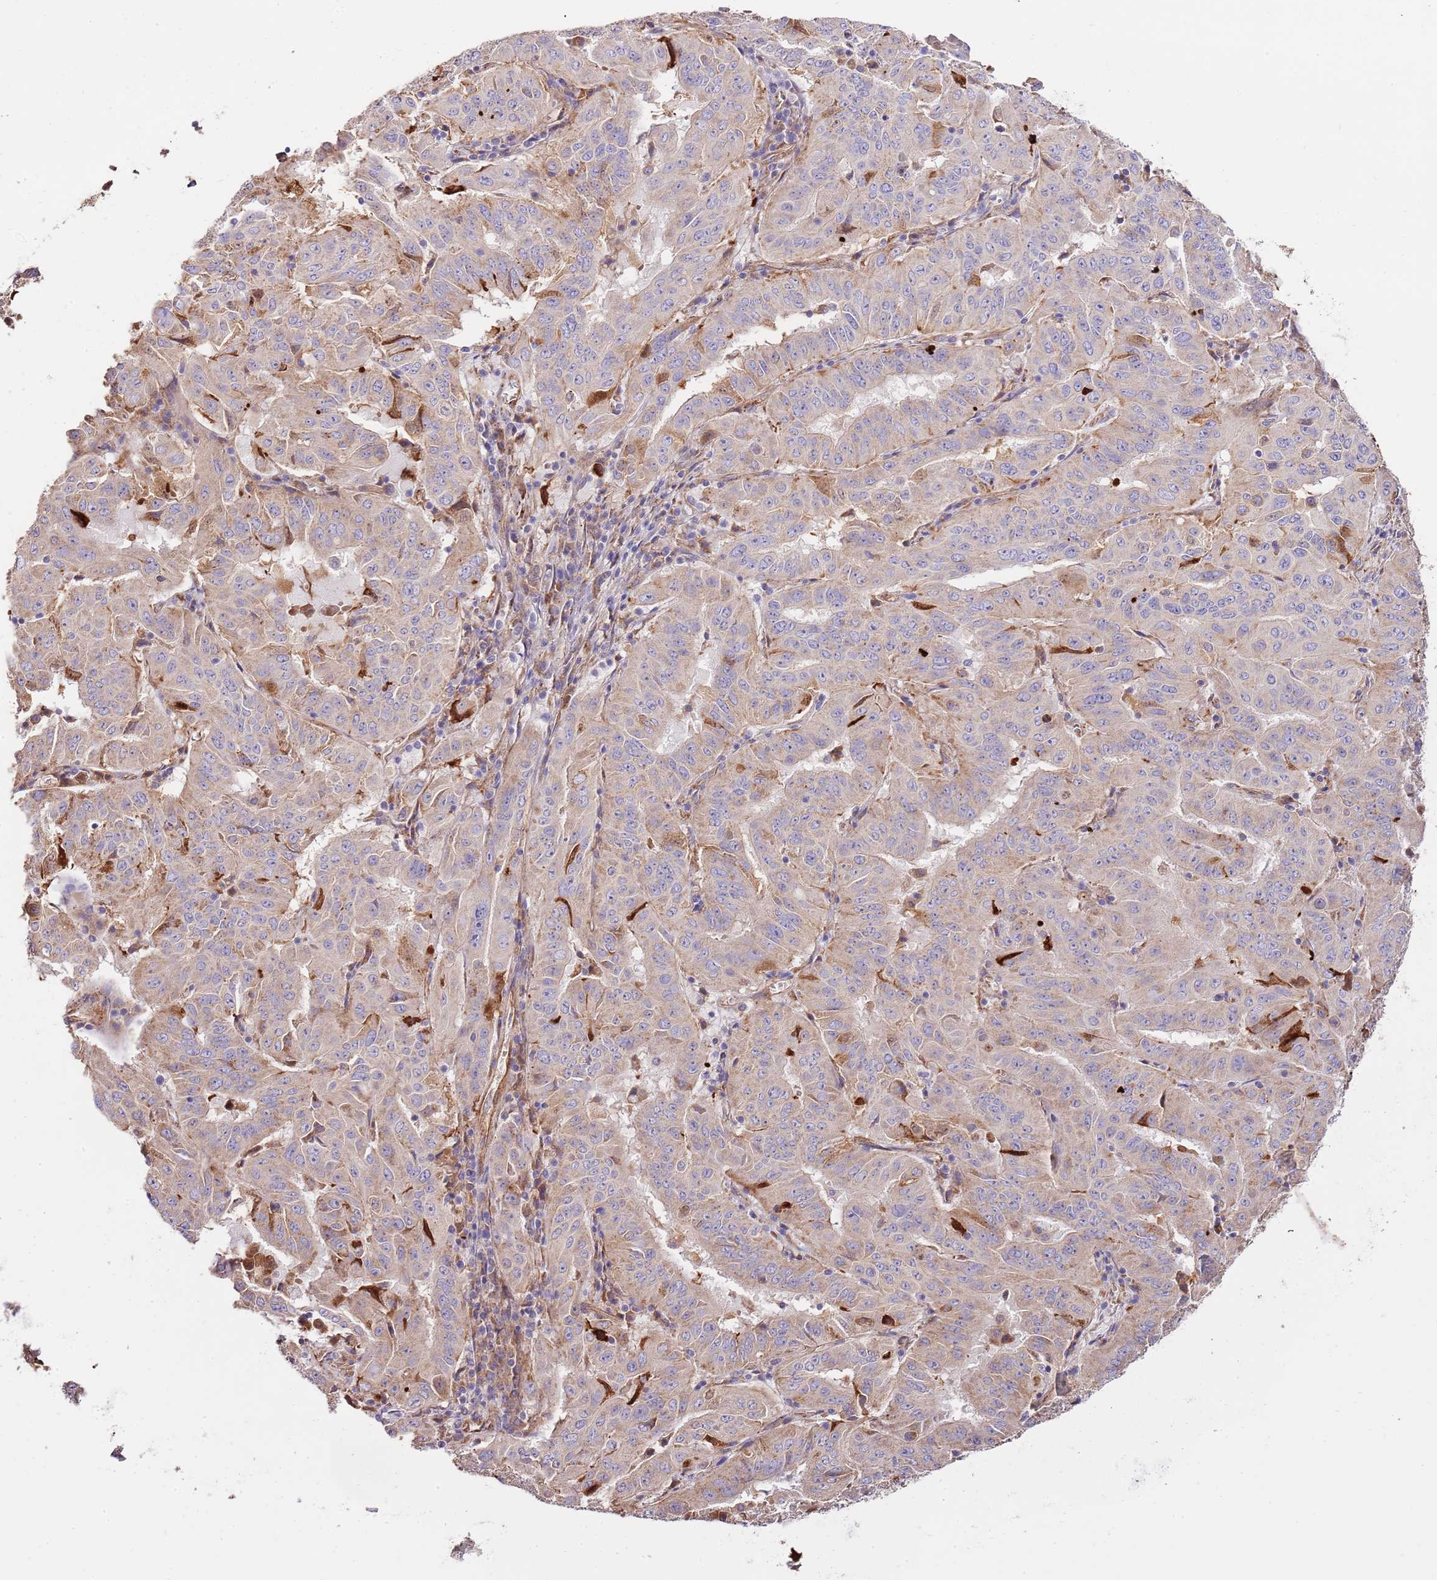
{"staining": {"intensity": "moderate", "quantity": "25%-75%", "location": "cytoplasmic/membranous"}, "tissue": "pancreatic cancer", "cell_type": "Tumor cells", "image_type": "cancer", "snomed": [{"axis": "morphology", "description": "Adenocarcinoma, NOS"}, {"axis": "topography", "description": "Pancreas"}], "caption": "A histopathology image of human adenocarcinoma (pancreatic) stained for a protein reveals moderate cytoplasmic/membranous brown staining in tumor cells. (DAB (3,3'-diaminobenzidine) IHC, brown staining for protein, blue staining for nuclei).", "gene": "DOCK6", "patient": {"sex": "male", "age": 63}}